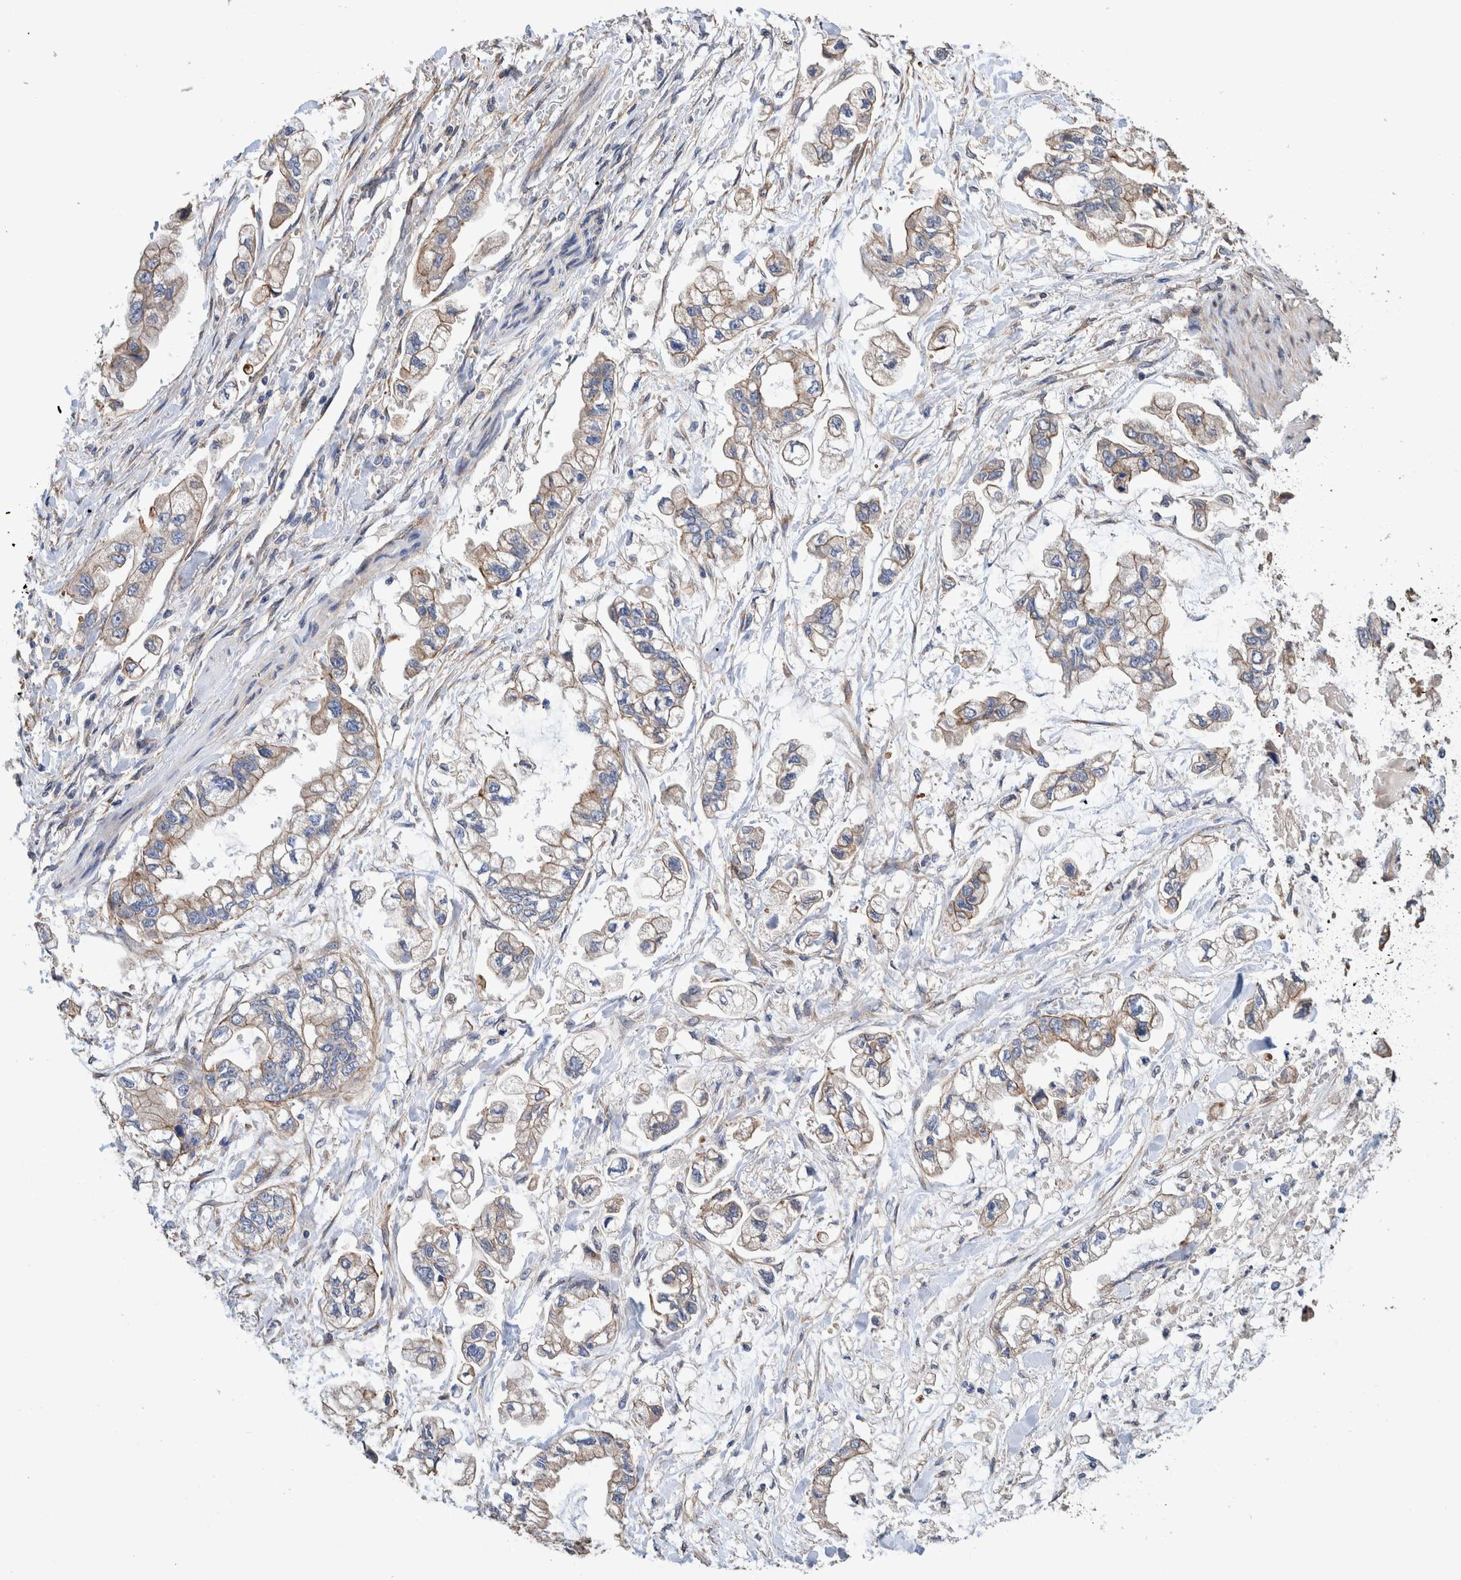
{"staining": {"intensity": "weak", "quantity": "25%-75%", "location": "cytoplasmic/membranous"}, "tissue": "stomach cancer", "cell_type": "Tumor cells", "image_type": "cancer", "snomed": [{"axis": "morphology", "description": "Normal tissue, NOS"}, {"axis": "morphology", "description": "Adenocarcinoma, NOS"}, {"axis": "topography", "description": "Stomach"}], "caption": "IHC (DAB) staining of stomach cancer shows weak cytoplasmic/membranous protein positivity in approximately 25%-75% of tumor cells.", "gene": "SLC45A4", "patient": {"sex": "male", "age": 62}}